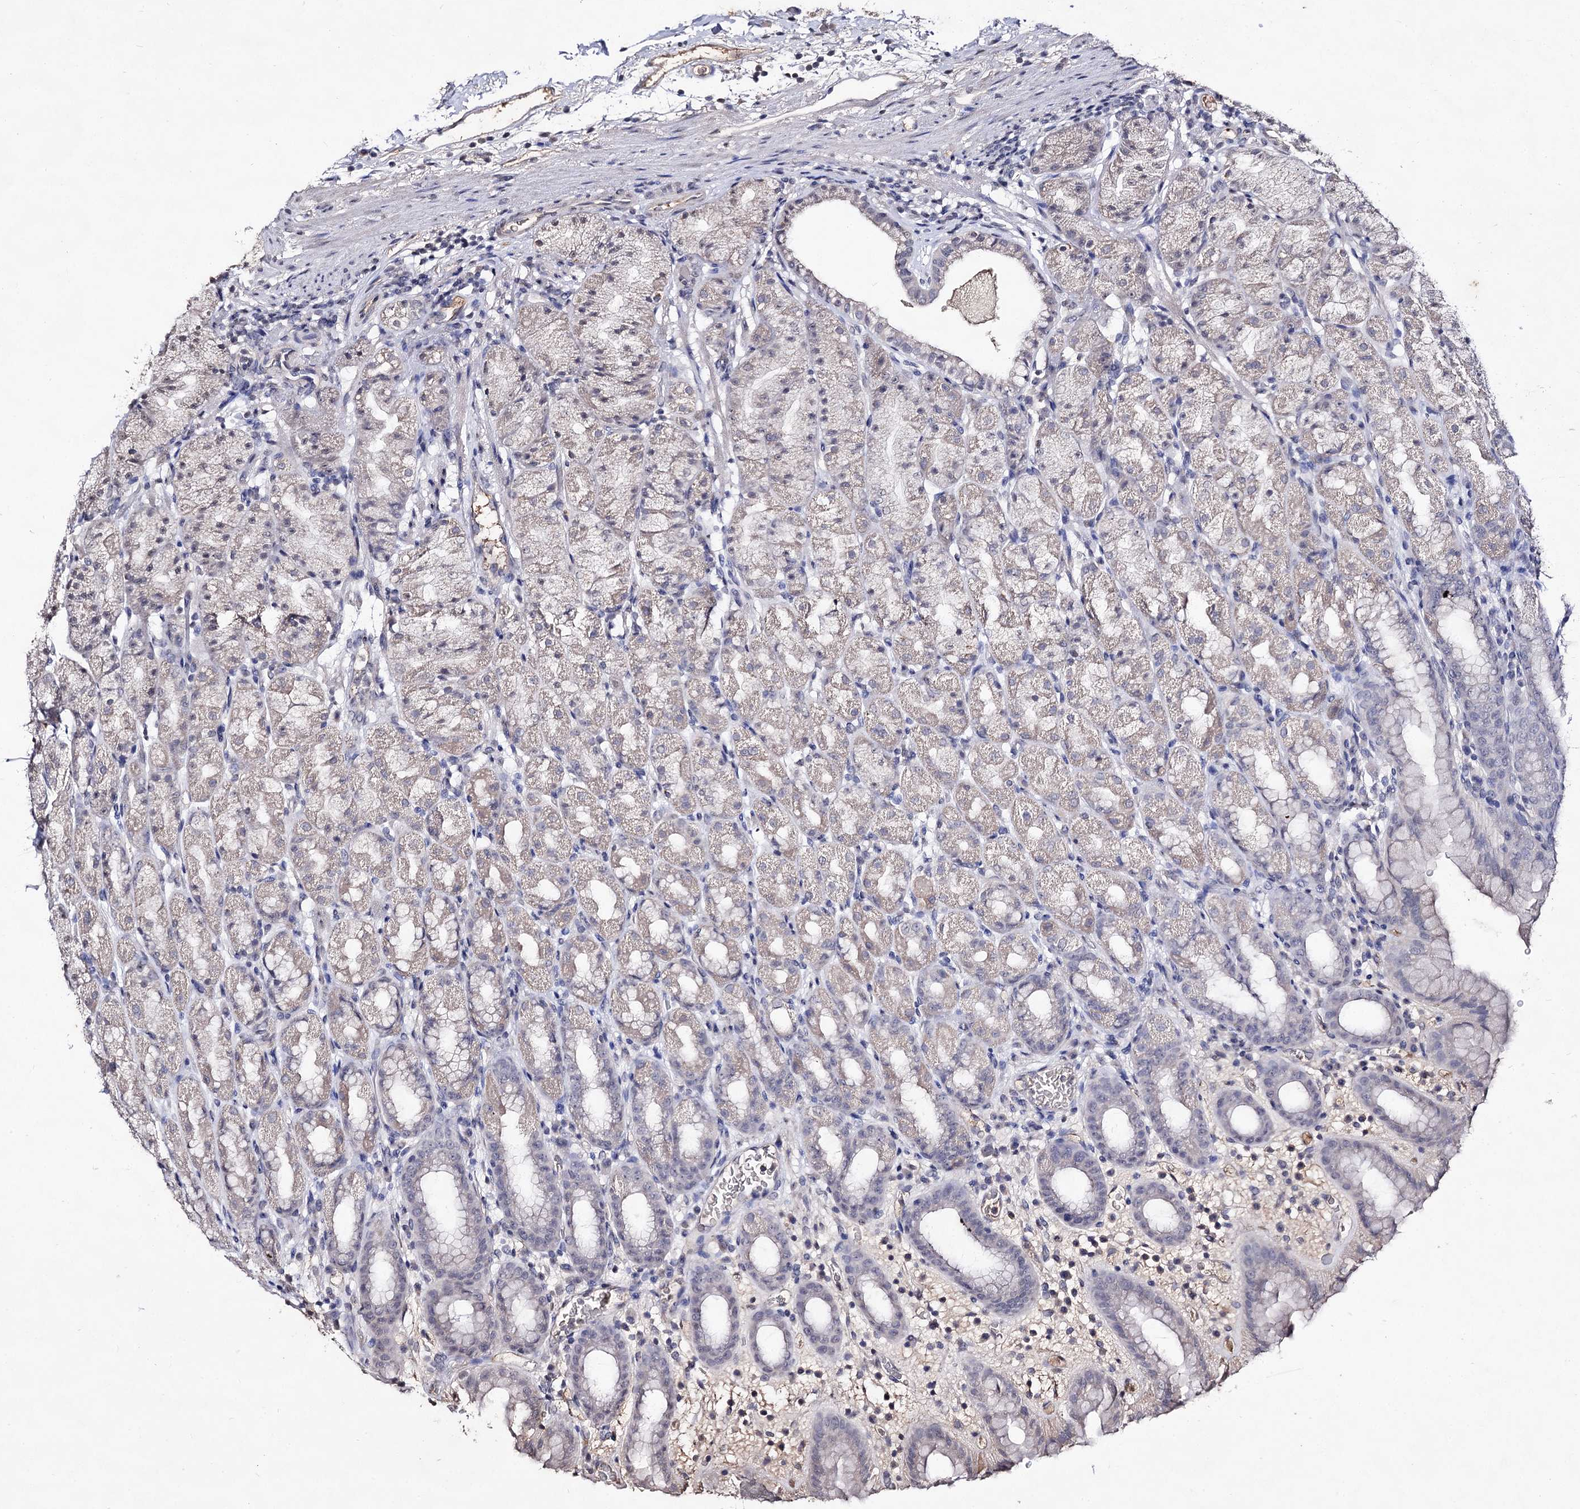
{"staining": {"intensity": "weak", "quantity": "25%-75%", "location": "cytoplasmic/membranous"}, "tissue": "stomach", "cell_type": "Glandular cells", "image_type": "normal", "snomed": [{"axis": "morphology", "description": "Normal tissue, NOS"}, {"axis": "topography", "description": "Stomach, upper"}], "caption": "Weak cytoplasmic/membranous expression for a protein is seen in about 25%-75% of glandular cells of benign stomach using immunohistochemistry.", "gene": "PLIN1", "patient": {"sex": "male", "age": 68}}